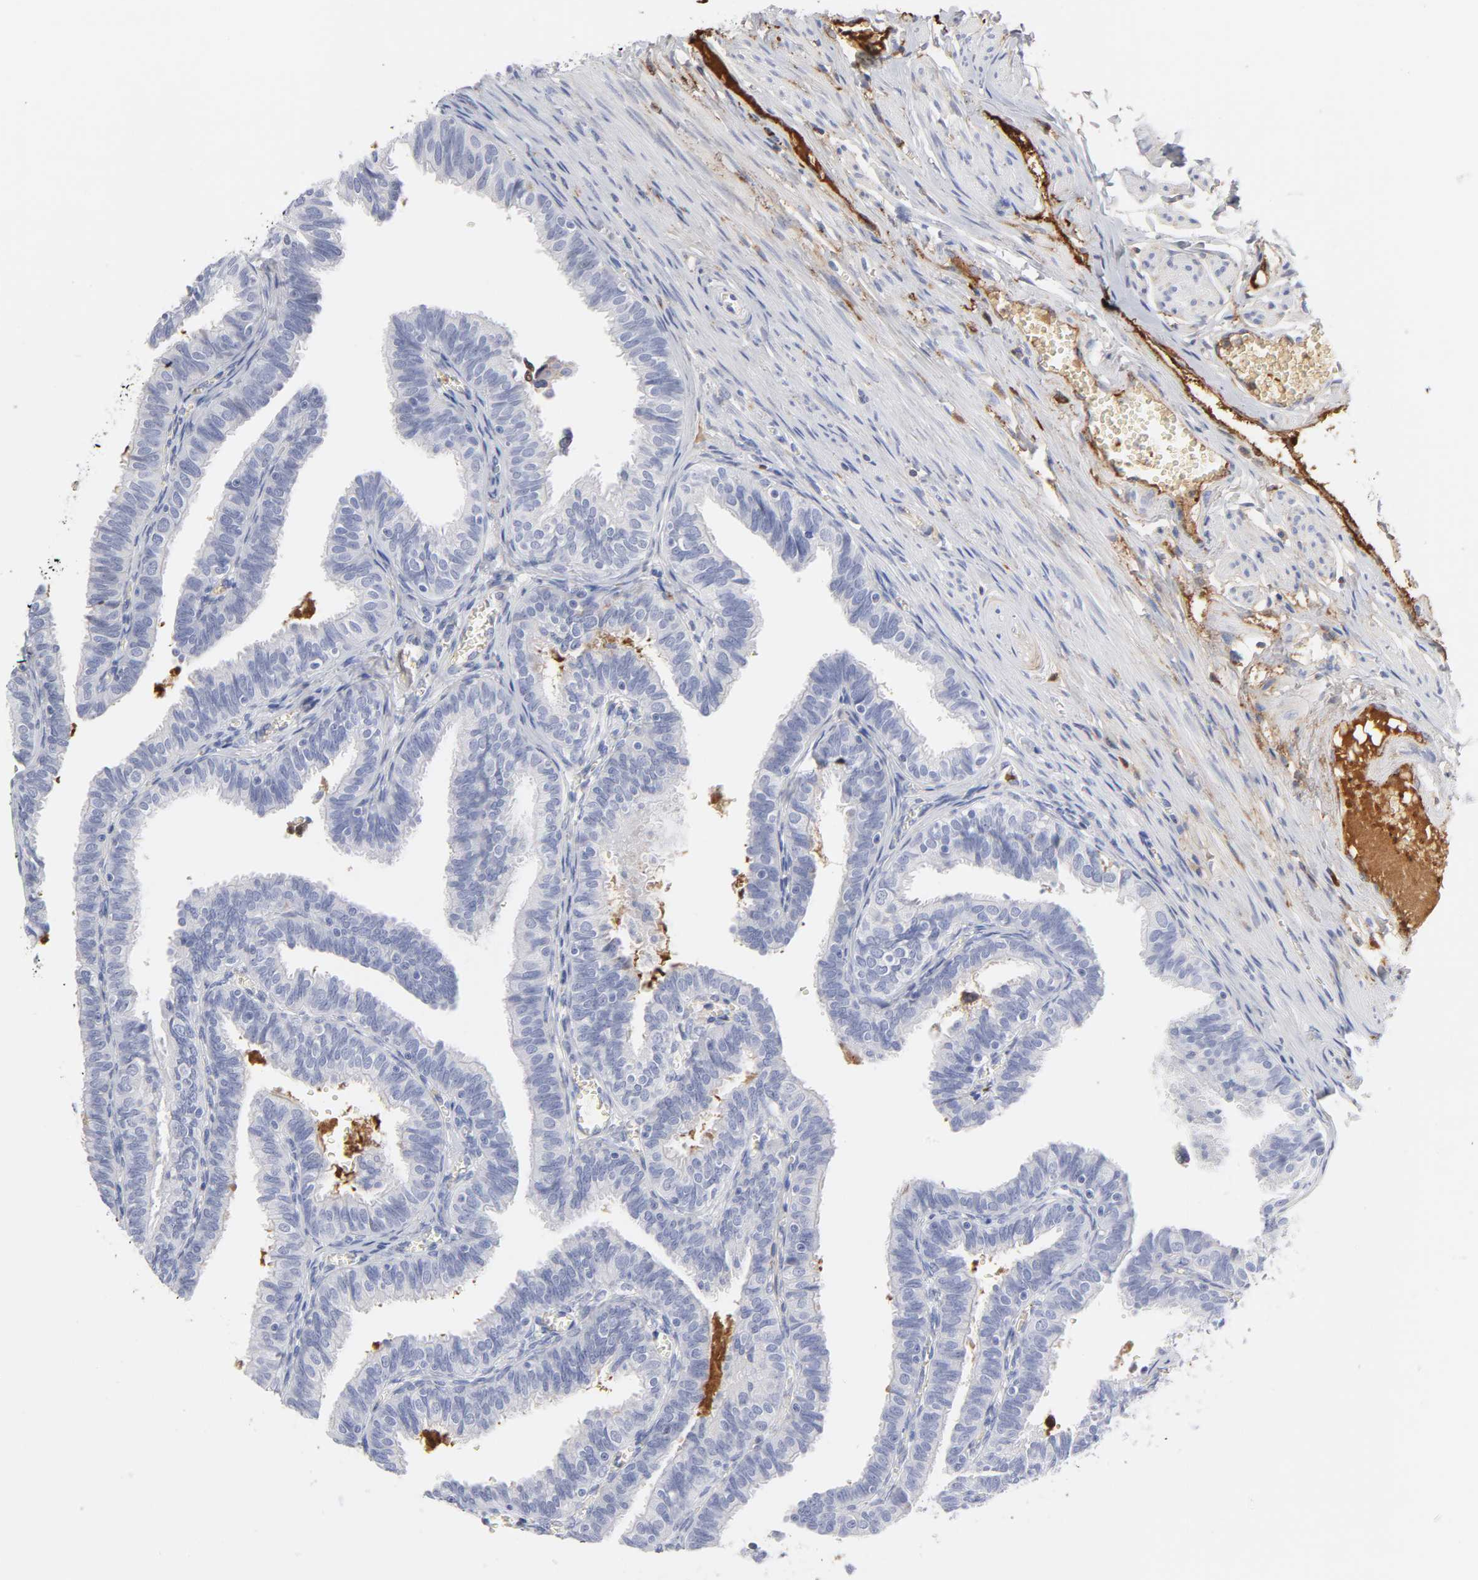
{"staining": {"intensity": "negative", "quantity": "none", "location": "none"}, "tissue": "fallopian tube", "cell_type": "Glandular cells", "image_type": "normal", "snomed": [{"axis": "morphology", "description": "Normal tissue, NOS"}, {"axis": "topography", "description": "Fallopian tube"}], "caption": "Immunohistochemical staining of benign human fallopian tube demonstrates no significant positivity in glandular cells.", "gene": "PLAT", "patient": {"sex": "female", "age": 46}}